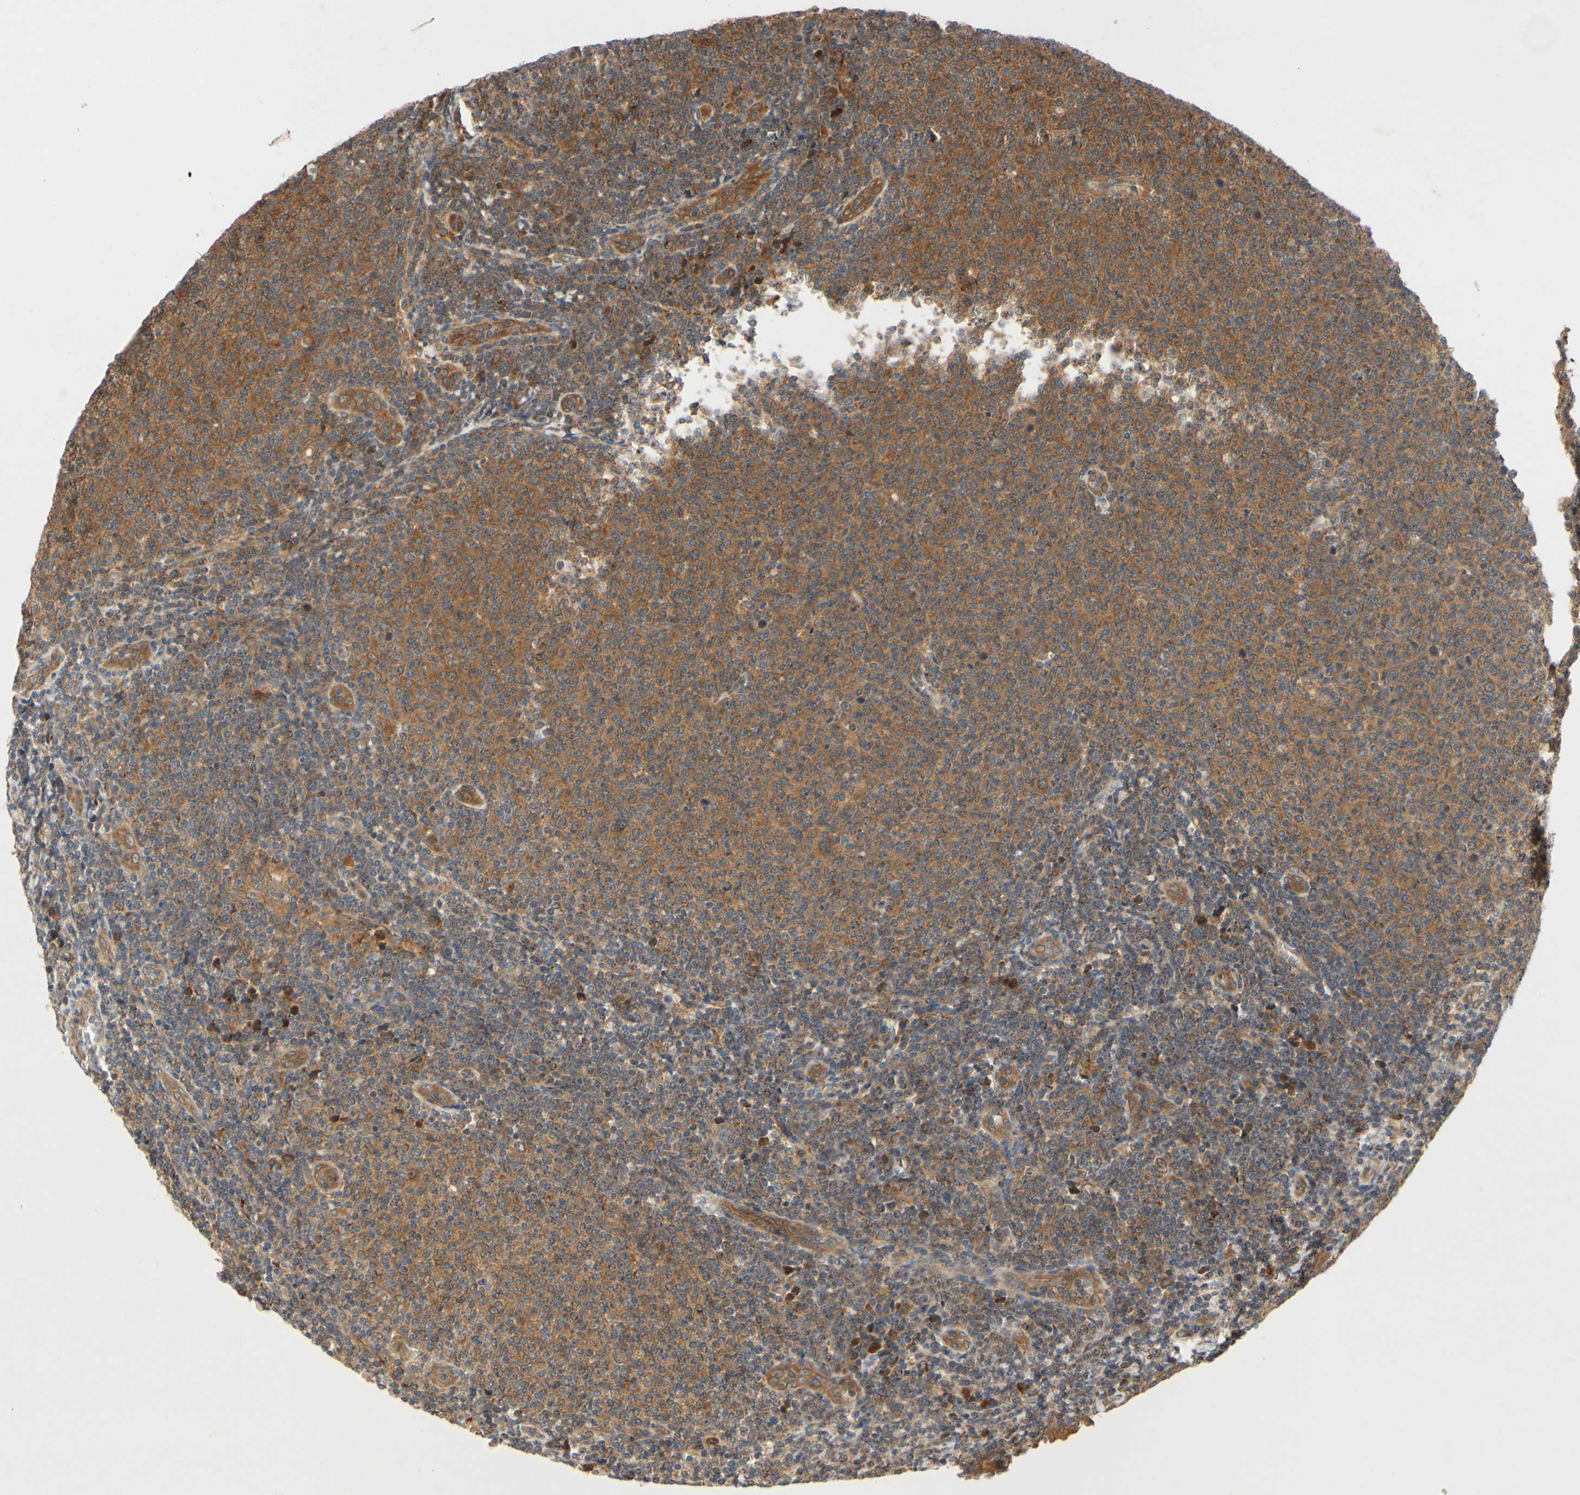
{"staining": {"intensity": "moderate", "quantity": ">75%", "location": "cytoplasmic/membranous"}, "tissue": "lymphoma", "cell_type": "Tumor cells", "image_type": "cancer", "snomed": [{"axis": "morphology", "description": "Malignant lymphoma, non-Hodgkin's type, Low grade"}, {"axis": "topography", "description": "Lymph node"}], "caption": "Tumor cells reveal medium levels of moderate cytoplasmic/membranous staining in about >75% of cells in lymphoma.", "gene": "TDRP", "patient": {"sex": "male", "age": 66}}